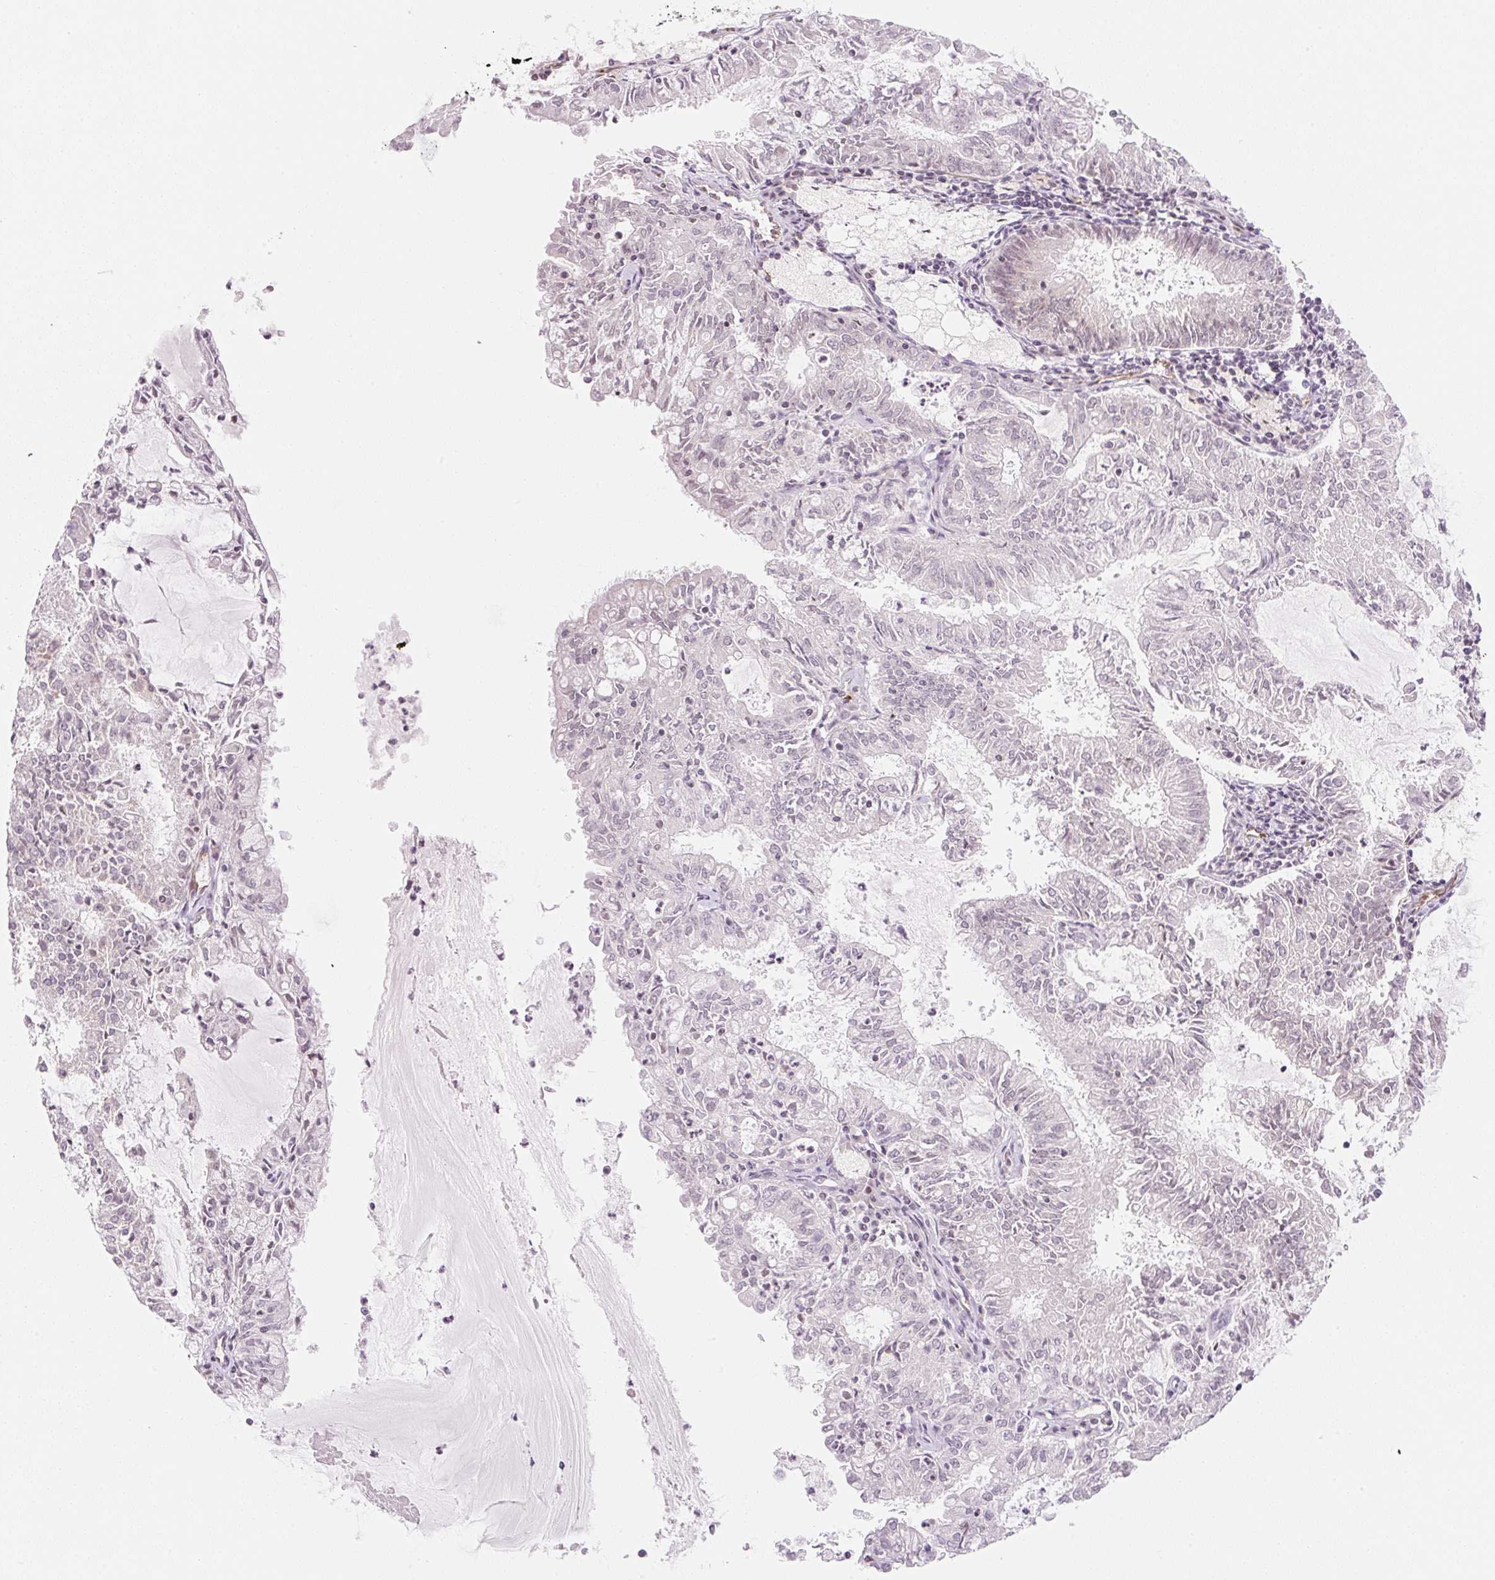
{"staining": {"intensity": "weak", "quantity": "<25%", "location": "nuclear"}, "tissue": "endometrial cancer", "cell_type": "Tumor cells", "image_type": "cancer", "snomed": [{"axis": "morphology", "description": "Adenocarcinoma, NOS"}, {"axis": "topography", "description": "Endometrium"}], "caption": "Adenocarcinoma (endometrial) was stained to show a protein in brown. There is no significant expression in tumor cells. (DAB (3,3'-diaminobenzidine) immunohistochemistry, high magnification).", "gene": "CASKIN1", "patient": {"sex": "female", "age": 57}}